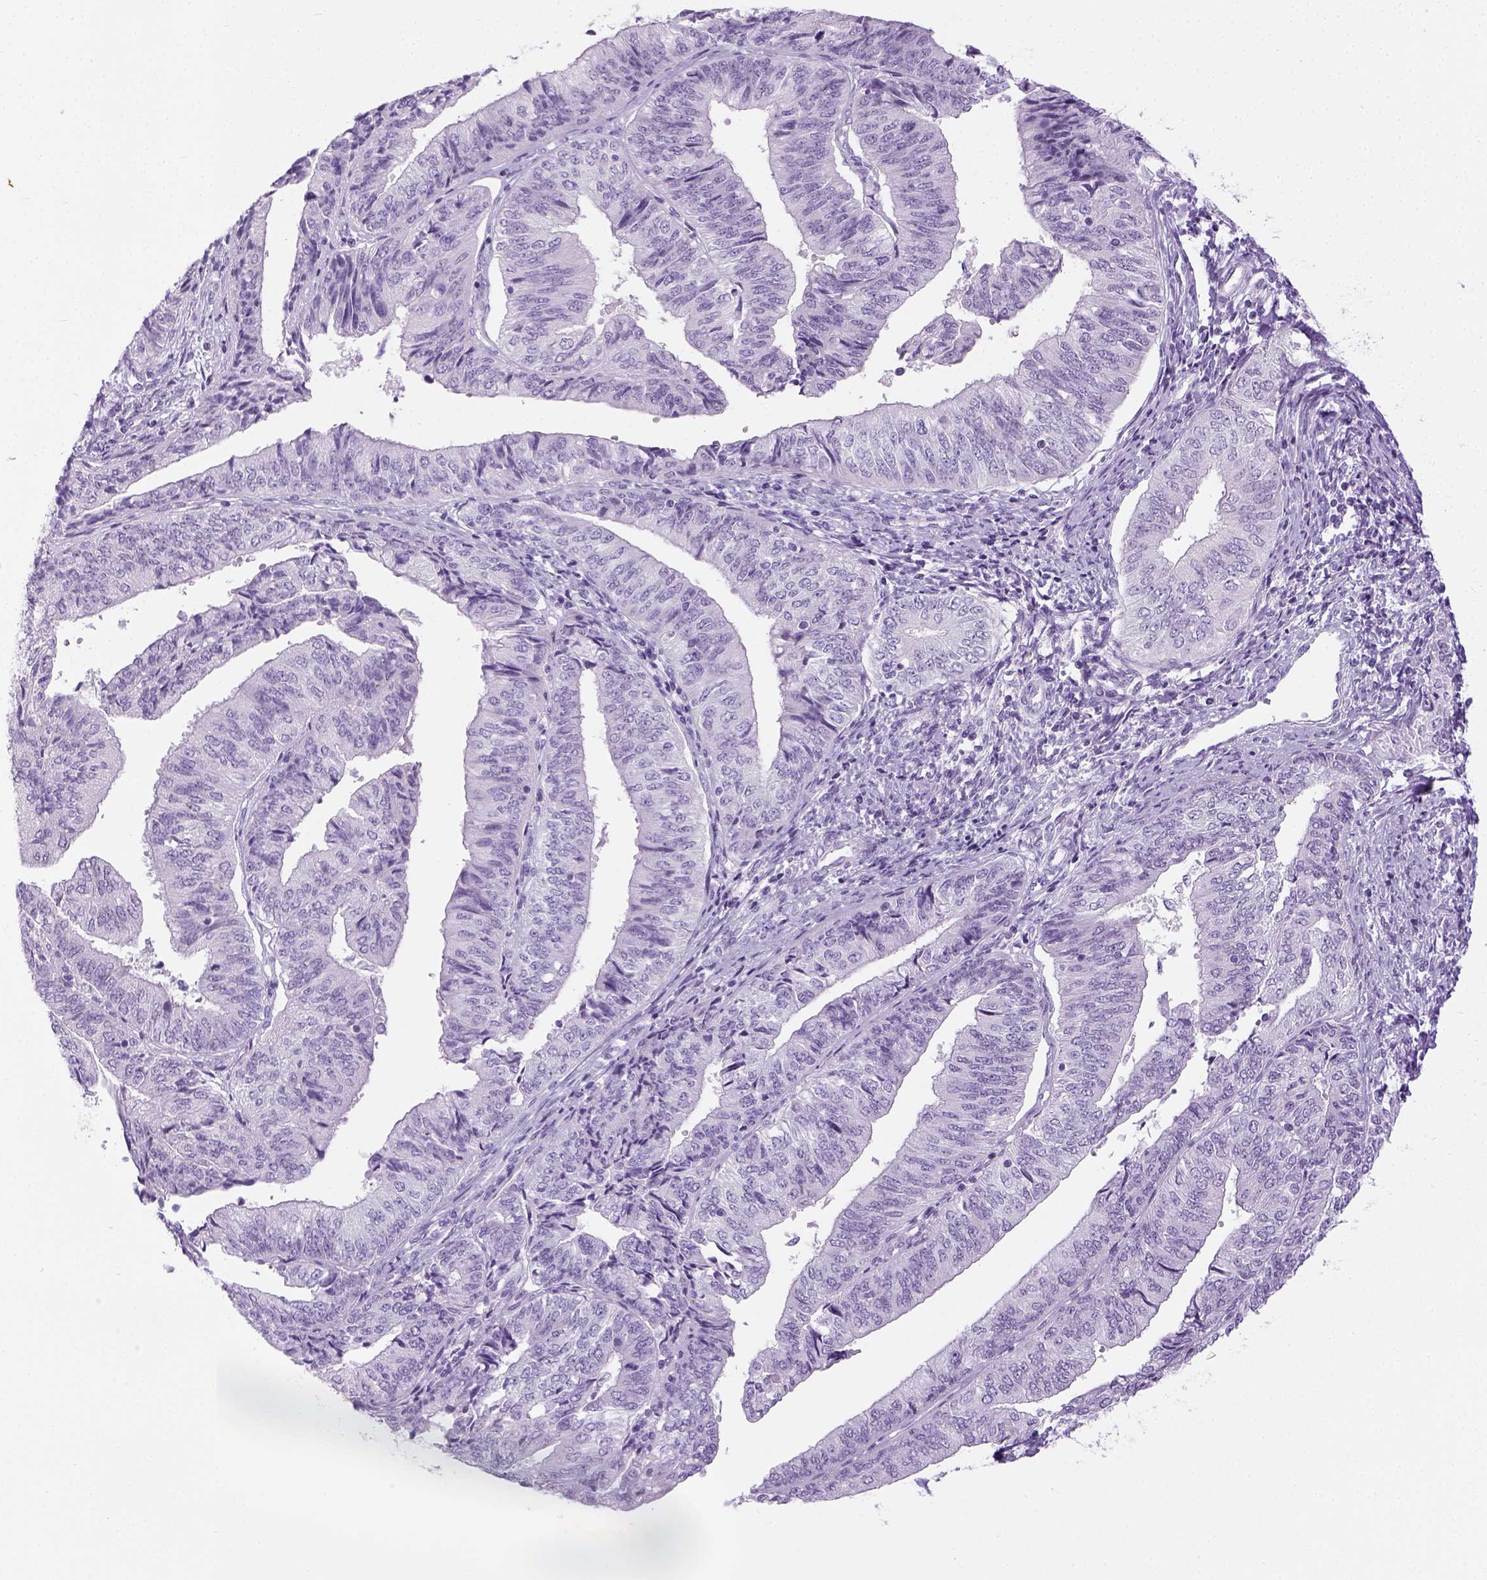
{"staining": {"intensity": "negative", "quantity": "none", "location": "none"}, "tissue": "endometrial cancer", "cell_type": "Tumor cells", "image_type": "cancer", "snomed": [{"axis": "morphology", "description": "Adenocarcinoma, NOS"}, {"axis": "topography", "description": "Endometrium"}], "caption": "Endometrial adenocarcinoma was stained to show a protein in brown. There is no significant staining in tumor cells. Brightfield microscopy of immunohistochemistry stained with DAB (brown) and hematoxylin (blue), captured at high magnification.", "gene": "LGSN", "patient": {"sex": "female", "age": 58}}